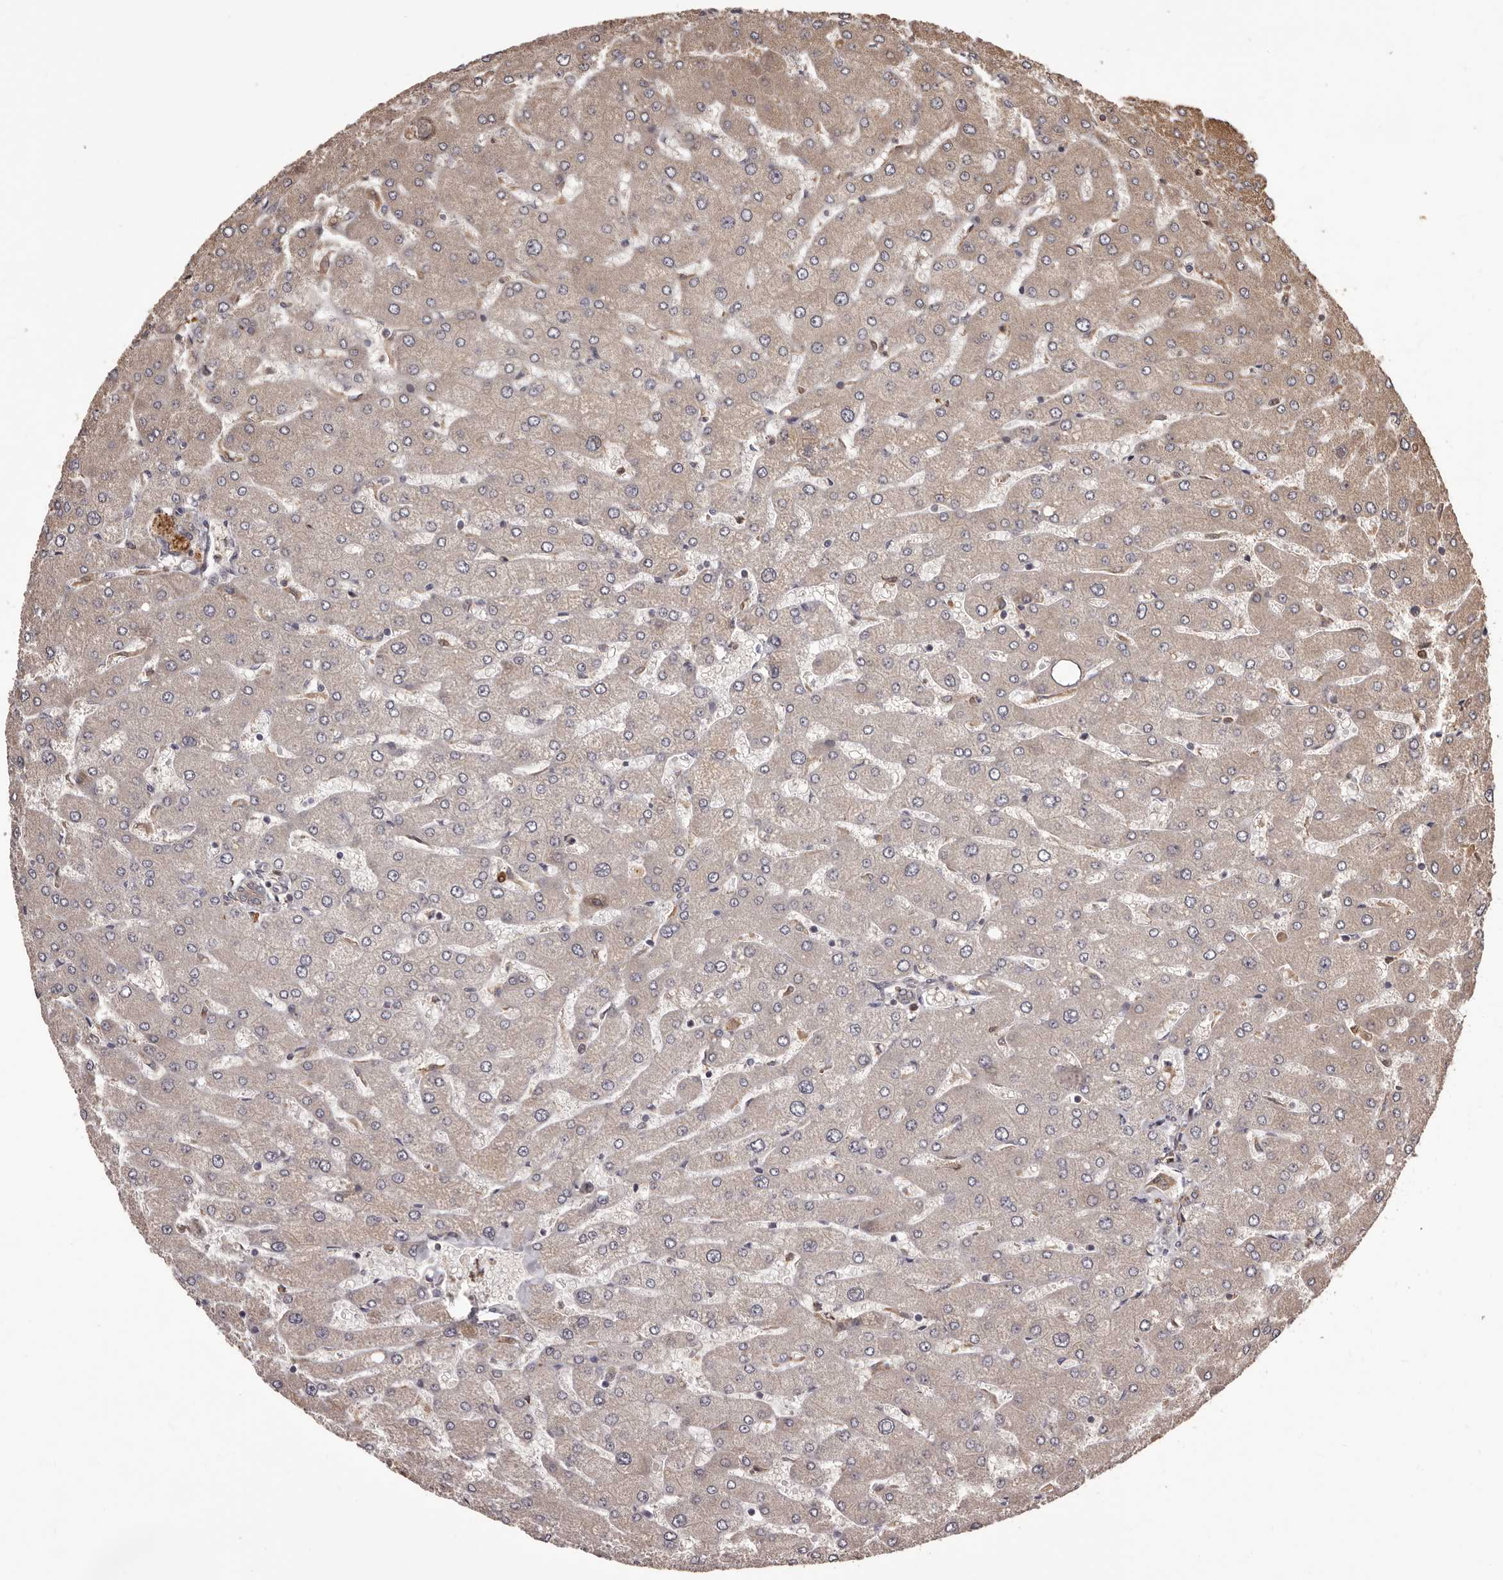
{"staining": {"intensity": "moderate", "quantity": "25%-75%", "location": "cytoplasmic/membranous"}, "tissue": "liver", "cell_type": "Cholangiocytes", "image_type": "normal", "snomed": [{"axis": "morphology", "description": "Normal tissue, NOS"}, {"axis": "topography", "description": "Liver"}], "caption": "The micrograph exhibits immunohistochemical staining of benign liver. There is moderate cytoplasmic/membranous positivity is present in about 25%-75% of cholangiocytes.", "gene": "ZCCHC7", "patient": {"sex": "male", "age": 55}}